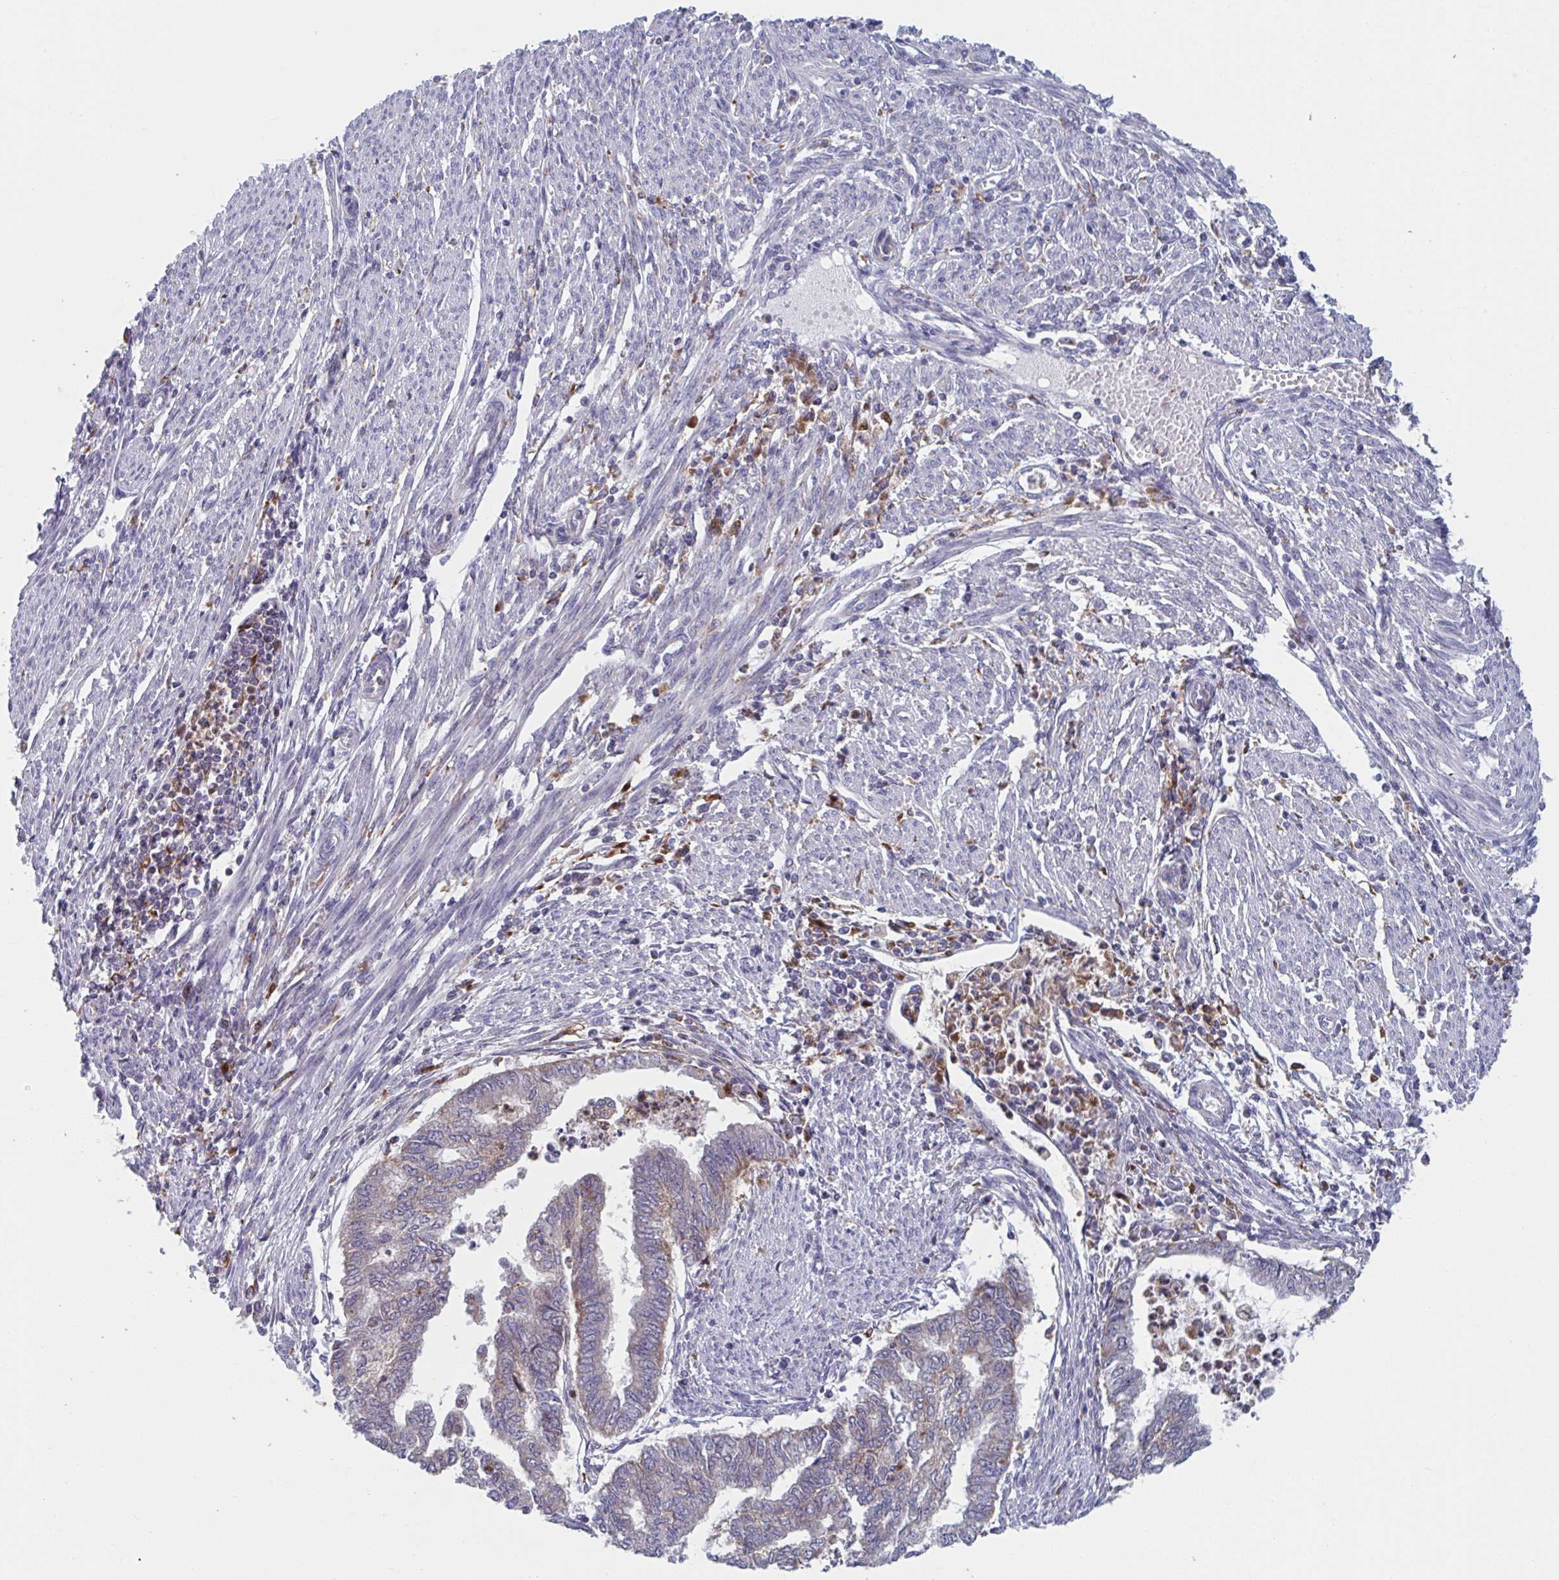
{"staining": {"intensity": "weak", "quantity": "<25%", "location": "cytoplasmic/membranous"}, "tissue": "endometrial cancer", "cell_type": "Tumor cells", "image_type": "cancer", "snomed": [{"axis": "morphology", "description": "Adenocarcinoma, NOS"}, {"axis": "topography", "description": "Endometrium"}], "caption": "Human endometrial cancer stained for a protein using IHC shows no positivity in tumor cells.", "gene": "NIPSNAP1", "patient": {"sex": "female", "age": 79}}